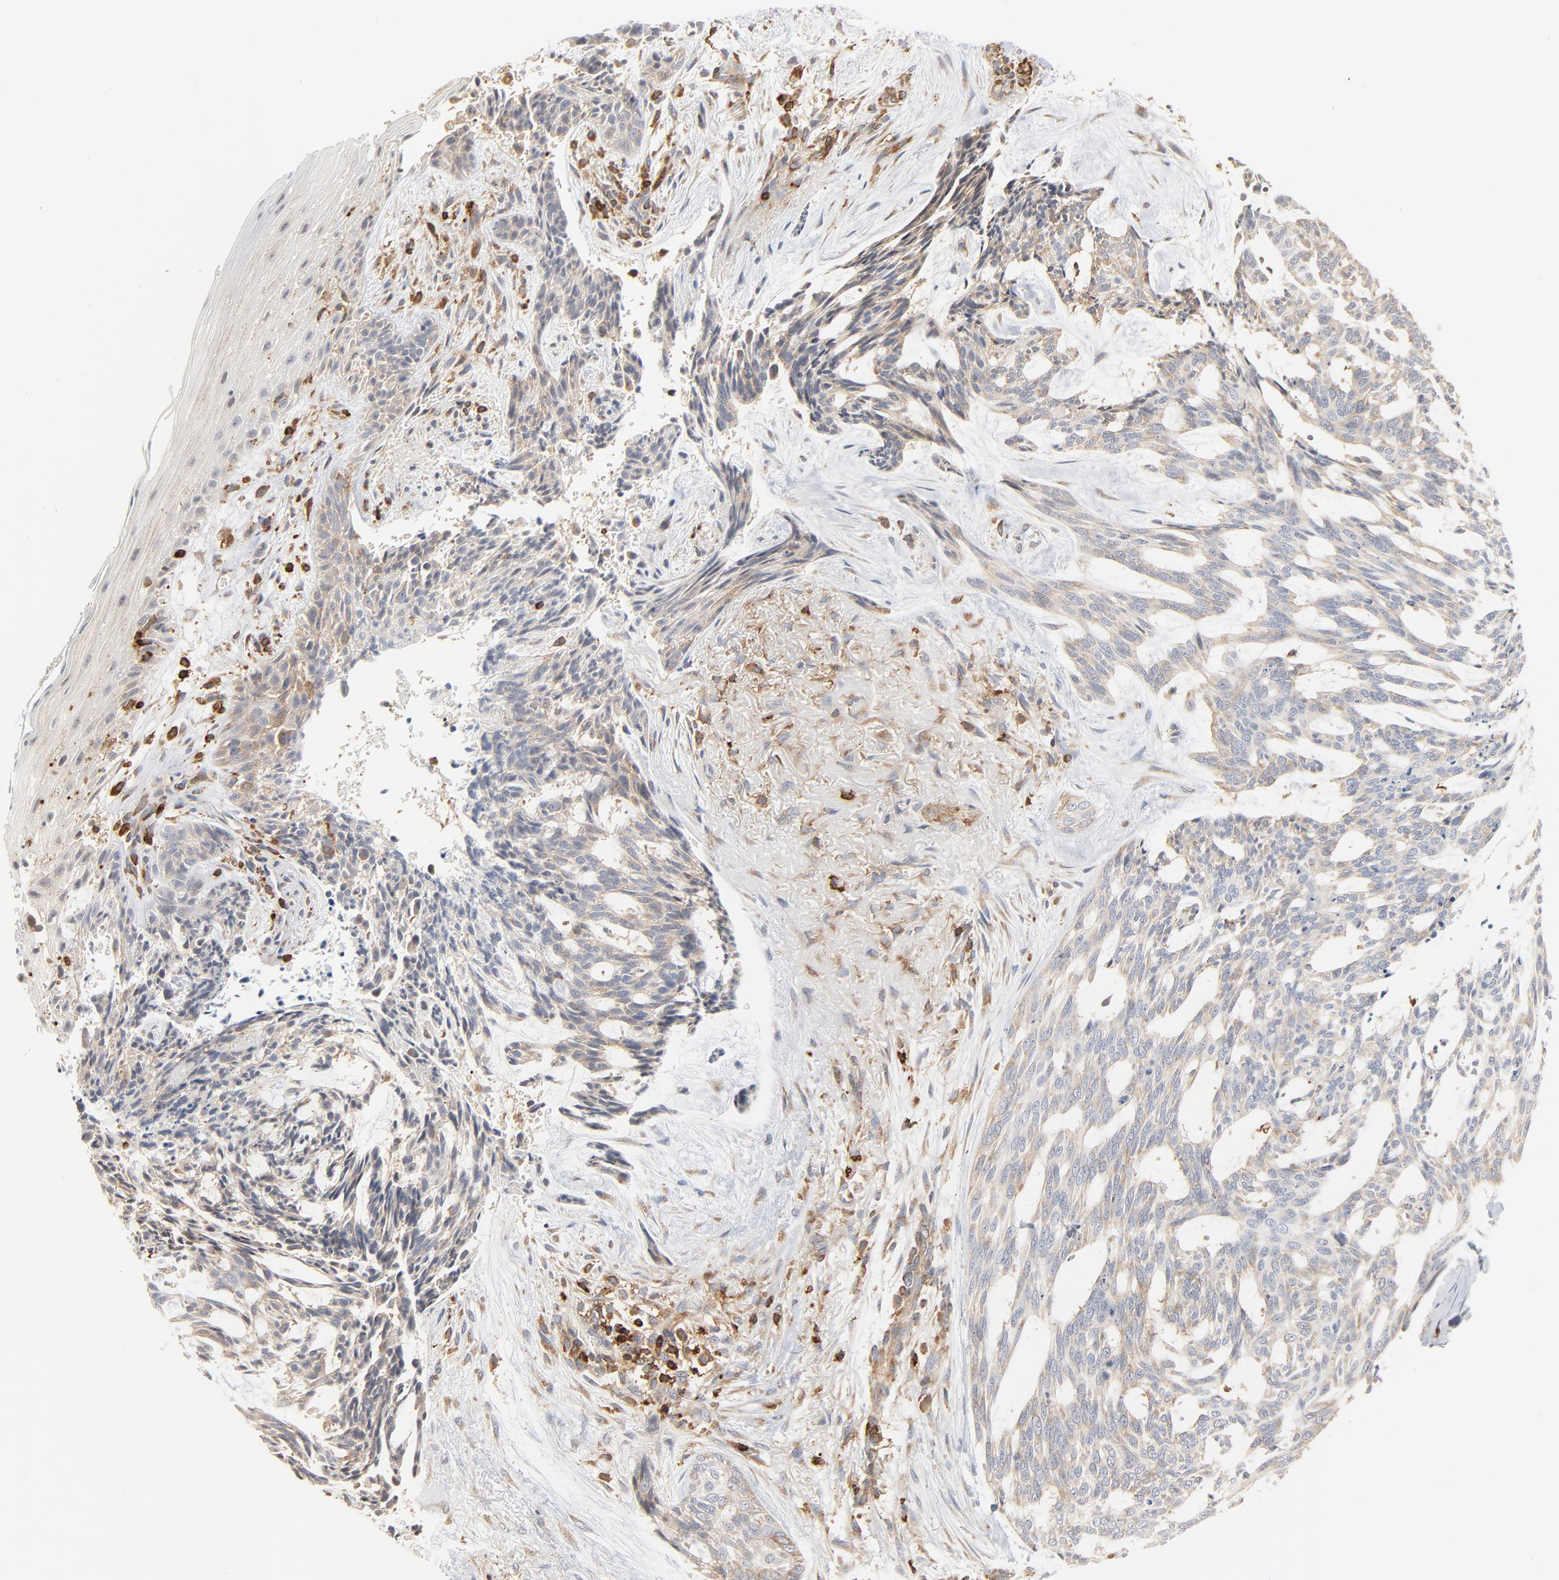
{"staining": {"intensity": "negative", "quantity": "none", "location": "none"}, "tissue": "skin cancer", "cell_type": "Tumor cells", "image_type": "cancer", "snomed": [{"axis": "morphology", "description": "Normal tissue, NOS"}, {"axis": "morphology", "description": "Basal cell carcinoma"}, {"axis": "topography", "description": "Skin"}], "caption": "An IHC histopathology image of skin cancer (basal cell carcinoma) is shown. There is no staining in tumor cells of skin cancer (basal cell carcinoma).", "gene": "SH3KBP1", "patient": {"sex": "female", "age": 71}}